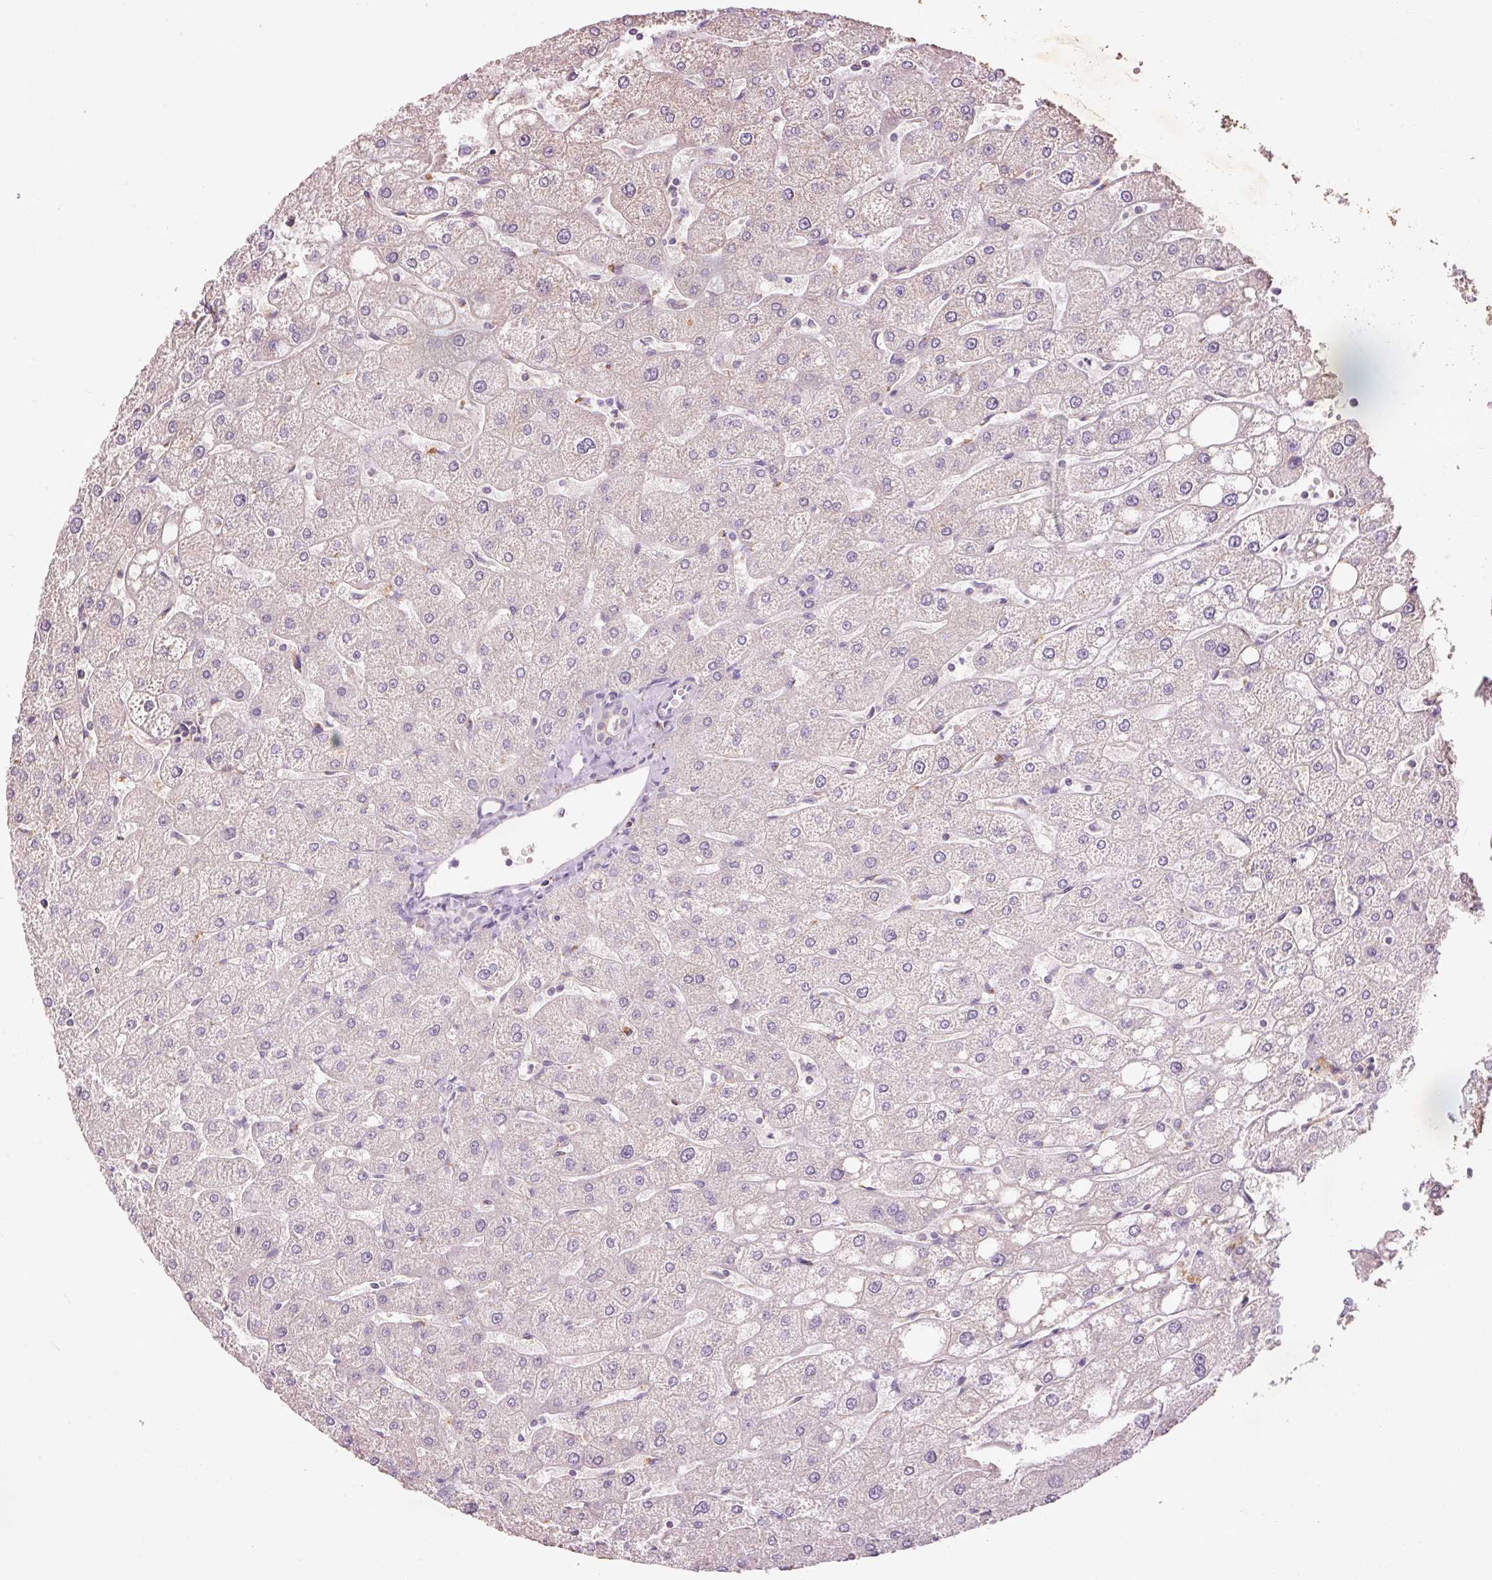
{"staining": {"intensity": "negative", "quantity": "none", "location": "none"}, "tissue": "liver", "cell_type": "Cholangiocytes", "image_type": "normal", "snomed": [{"axis": "morphology", "description": "Normal tissue, NOS"}, {"axis": "topography", "description": "Liver"}], "caption": "Immunohistochemical staining of benign human liver shows no significant staining in cholangiocytes.", "gene": "PRDX5", "patient": {"sex": "male", "age": 67}}